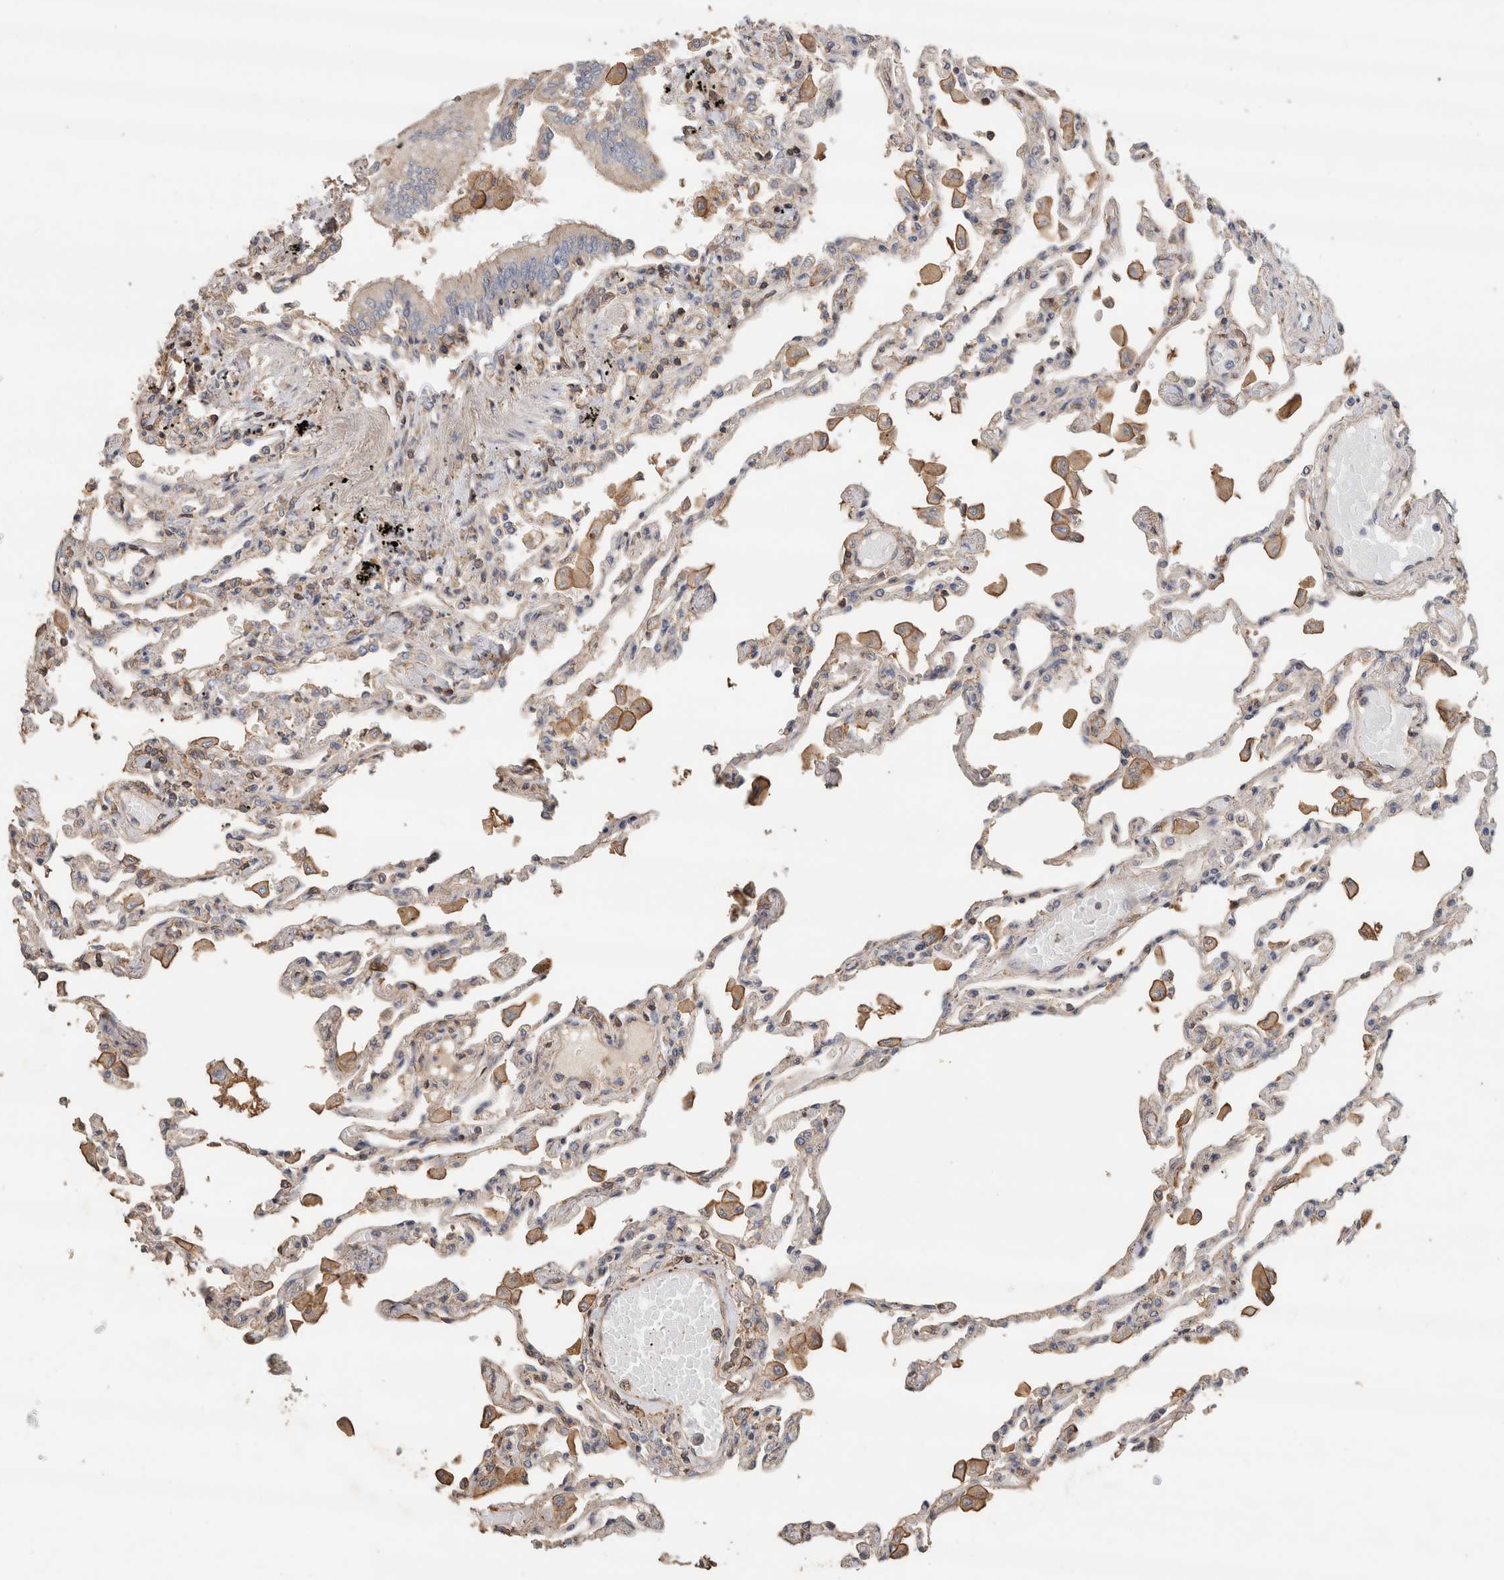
{"staining": {"intensity": "weak", "quantity": "<25%", "location": "cytoplasmic/membranous"}, "tissue": "lung", "cell_type": "Alveolar cells", "image_type": "normal", "snomed": [{"axis": "morphology", "description": "Normal tissue, NOS"}, {"axis": "topography", "description": "Bronchus"}, {"axis": "topography", "description": "Lung"}], "caption": "Immunohistochemistry (IHC) of normal human lung shows no staining in alveolar cells. The staining is performed using DAB (3,3'-diaminobenzidine) brown chromogen with nuclei counter-stained in using hematoxylin.", "gene": "EIF4G3", "patient": {"sex": "female", "age": 49}}